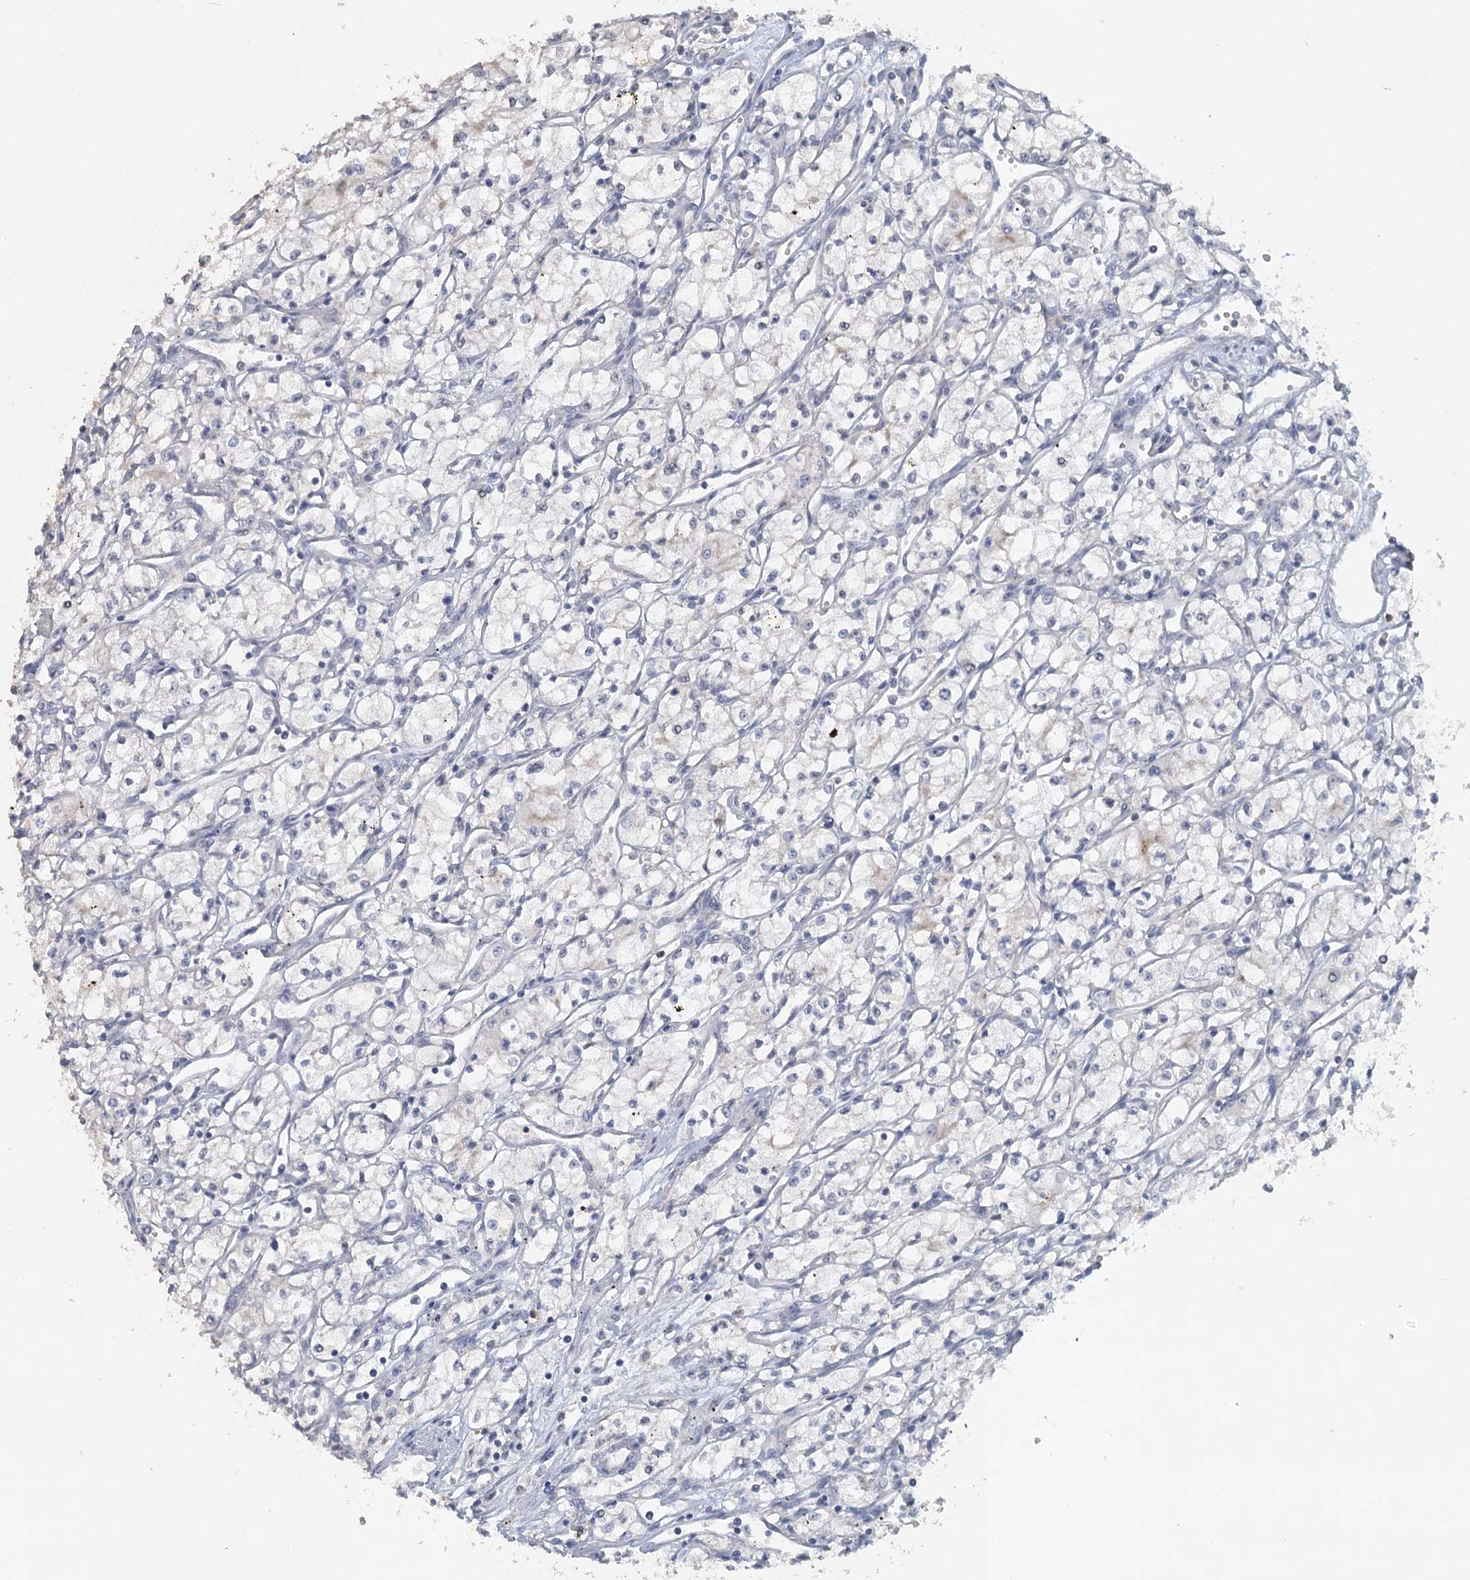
{"staining": {"intensity": "negative", "quantity": "none", "location": "none"}, "tissue": "renal cancer", "cell_type": "Tumor cells", "image_type": "cancer", "snomed": [{"axis": "morphology", "description": "Adenocarcinoma, NOS"}, {"axis": "topography", "description": "Kidney"}], "caption": "This is an immunohistochemistry (IHC) photomicrograph of renal cancer (adenocarcinoma). There is no staining in tumor cells.", "gene": "MYO7B", "patient": {"sex": "male", "age": 59}}